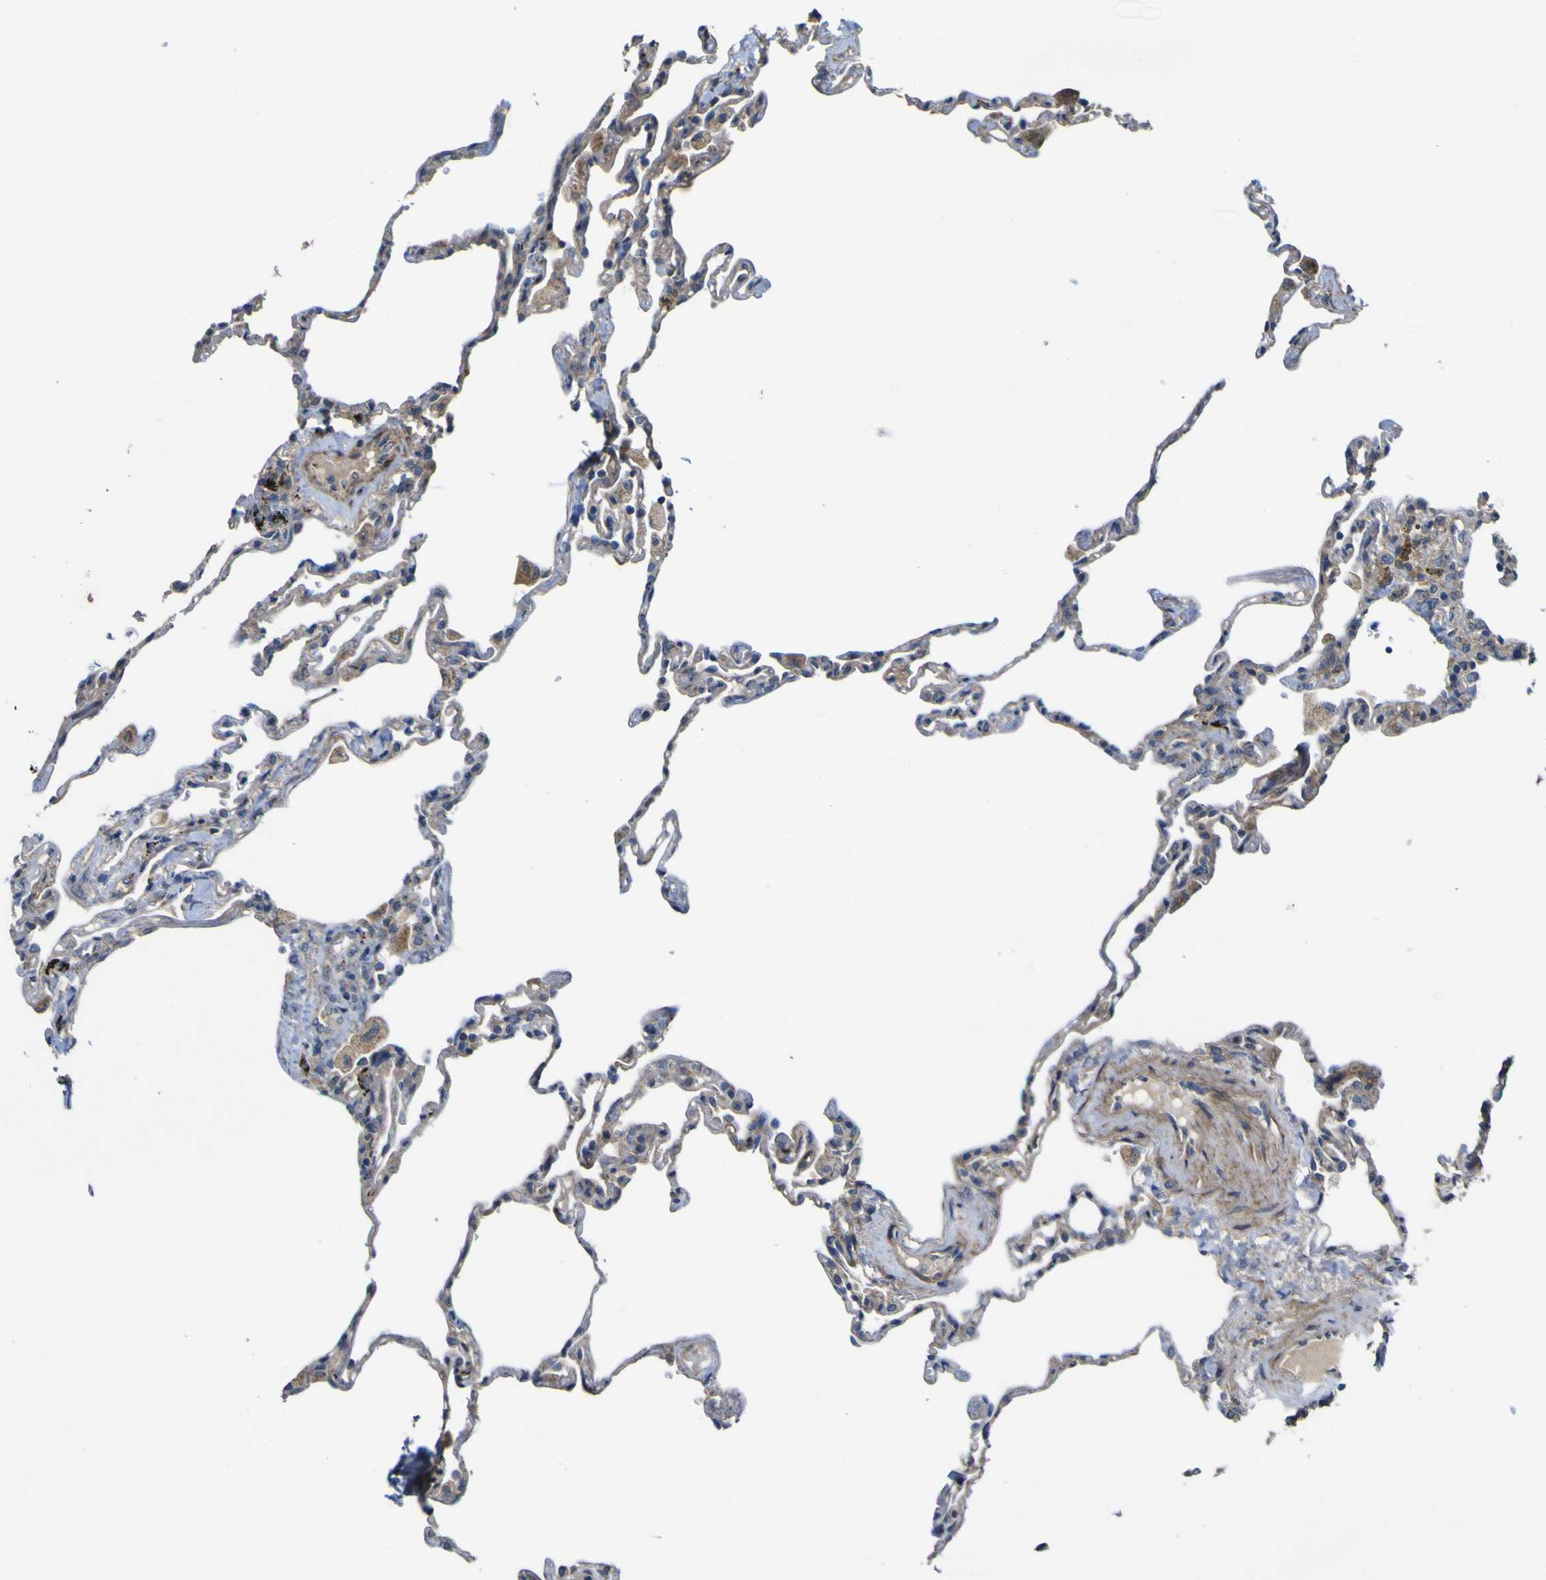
{"staining": {"intensity": "weak", "quantity": "25%-75%", "location": "cytoplasmic/membranous"}, "tissue": "lung", "cell_type": "Alveolar cells", "image_type": "normal", "snomed": [{"axis": "morphology", "description": "Normal tissue, NOS"}, {"axis": "topography", "description": "Lung"}], "caption": "Lung was stained to show a protein in brown. There is low levels of weak cytoplasmic/membranous expression in approximately 25%-75% of alveolar cells. Immunohistochemistry (ihc) stains the protein of interest in brown and the nuclei are stained blue.", "gene": "IRAK2", "patient": {"sex": "male", "age": 59}}